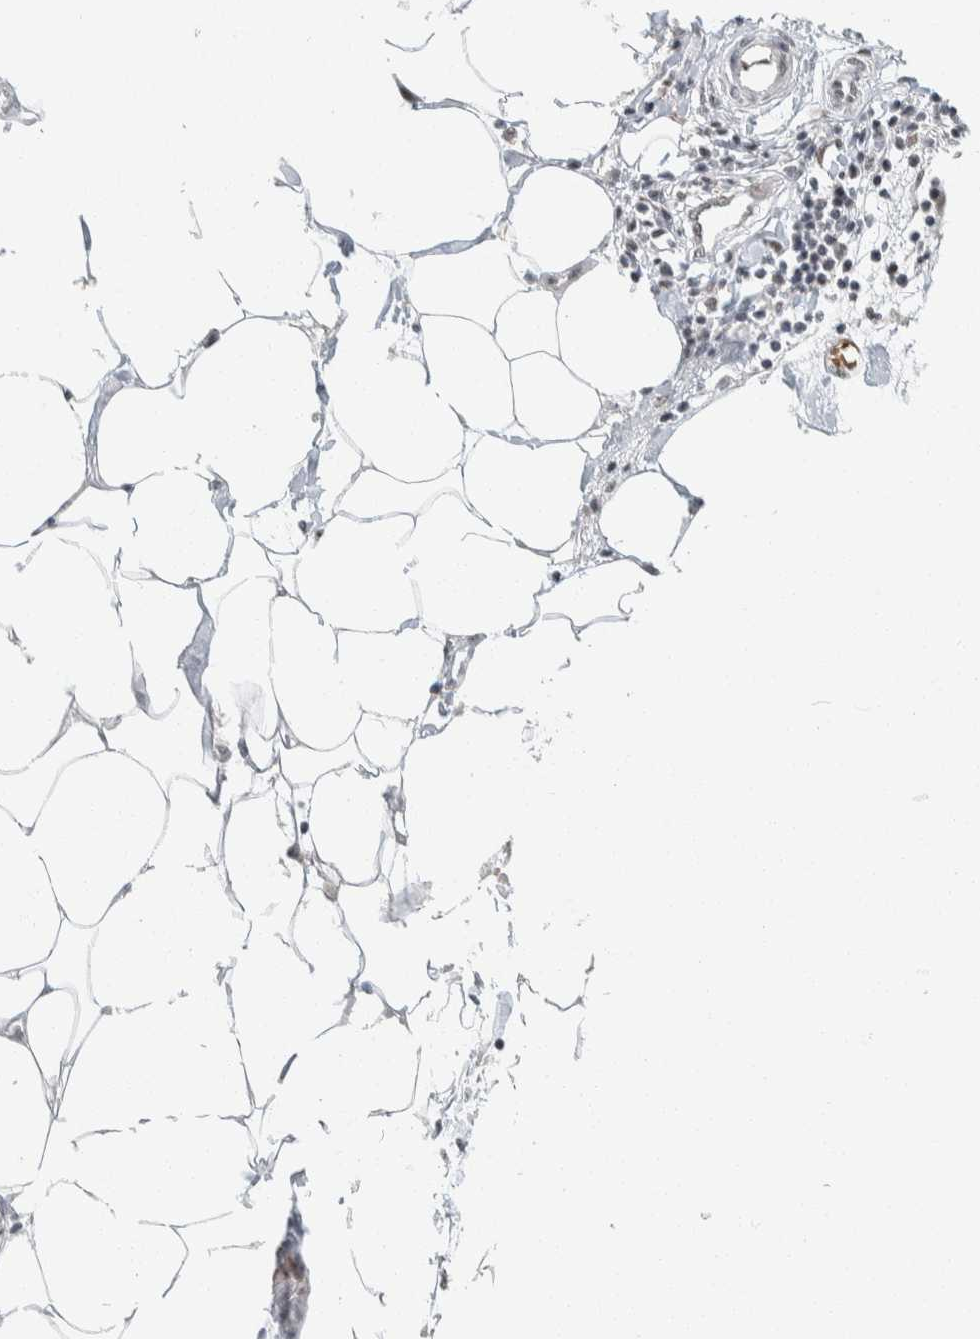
{"staining": {"intensity": "weak", "quantity": "<25%", "location": "cytoplasmic/membranous"}, "tissue": "adipose tissue", "cell_type": "Adipocytes", "image_type": "normal", "snomed": [{"axis": "morphology", "description": "Normal tissue, NOS"}, {"axis": "morphology", "description": "Adenocarcinoma, NOS"}, {"axis": "topography", "description": "Colon"}, {"axis": "topography", "description": "Peripheral nerve tissue"}], "caption": "The micrograph shows no significant positivity in adipocytes of adipose tissue.", "gene": "ZBTB2", "patient": {"sex": "male", "age": 14}}